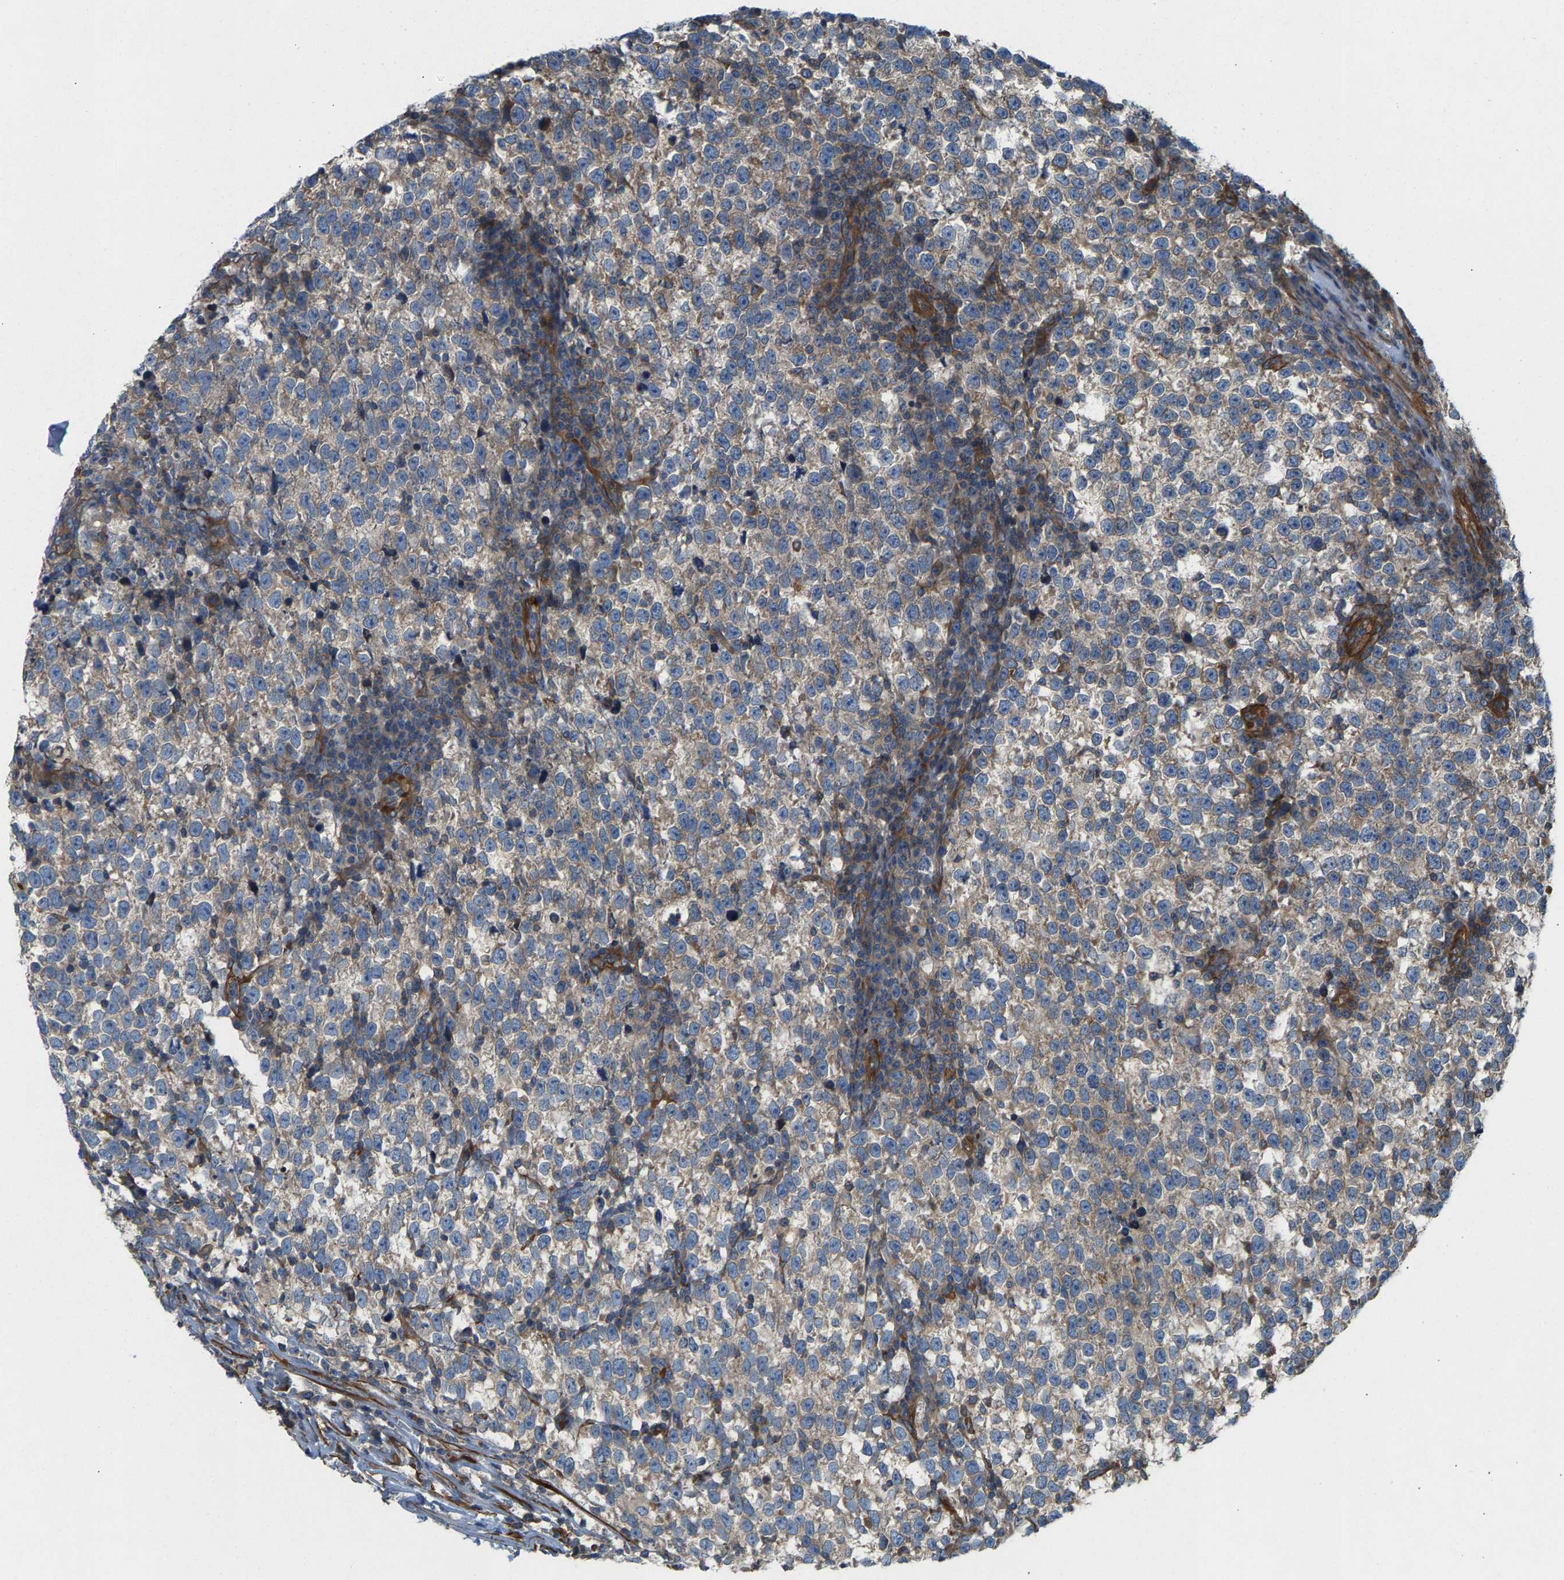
{"staining": {"intensity": "weak", "quantity": "<25%", "location": "cytoplasmic/membranous"}, "tissue": "testis cancer", "cell_type": "Tumor cells", "image_type": "cancer", "snomed": [{"axis": "morphology", "description": "Normal tissue, NOS"}, {"axis": "morphology", "description": "Seminoma, NOS"}, {"axis": "topography", "description": "Testis"}], "caption": "Testis seminoma stained for a protein using IHC demonstrates no expression tumor cells.", "gene": "PDCL", "patient": {"sex": "male", "age": 43}}